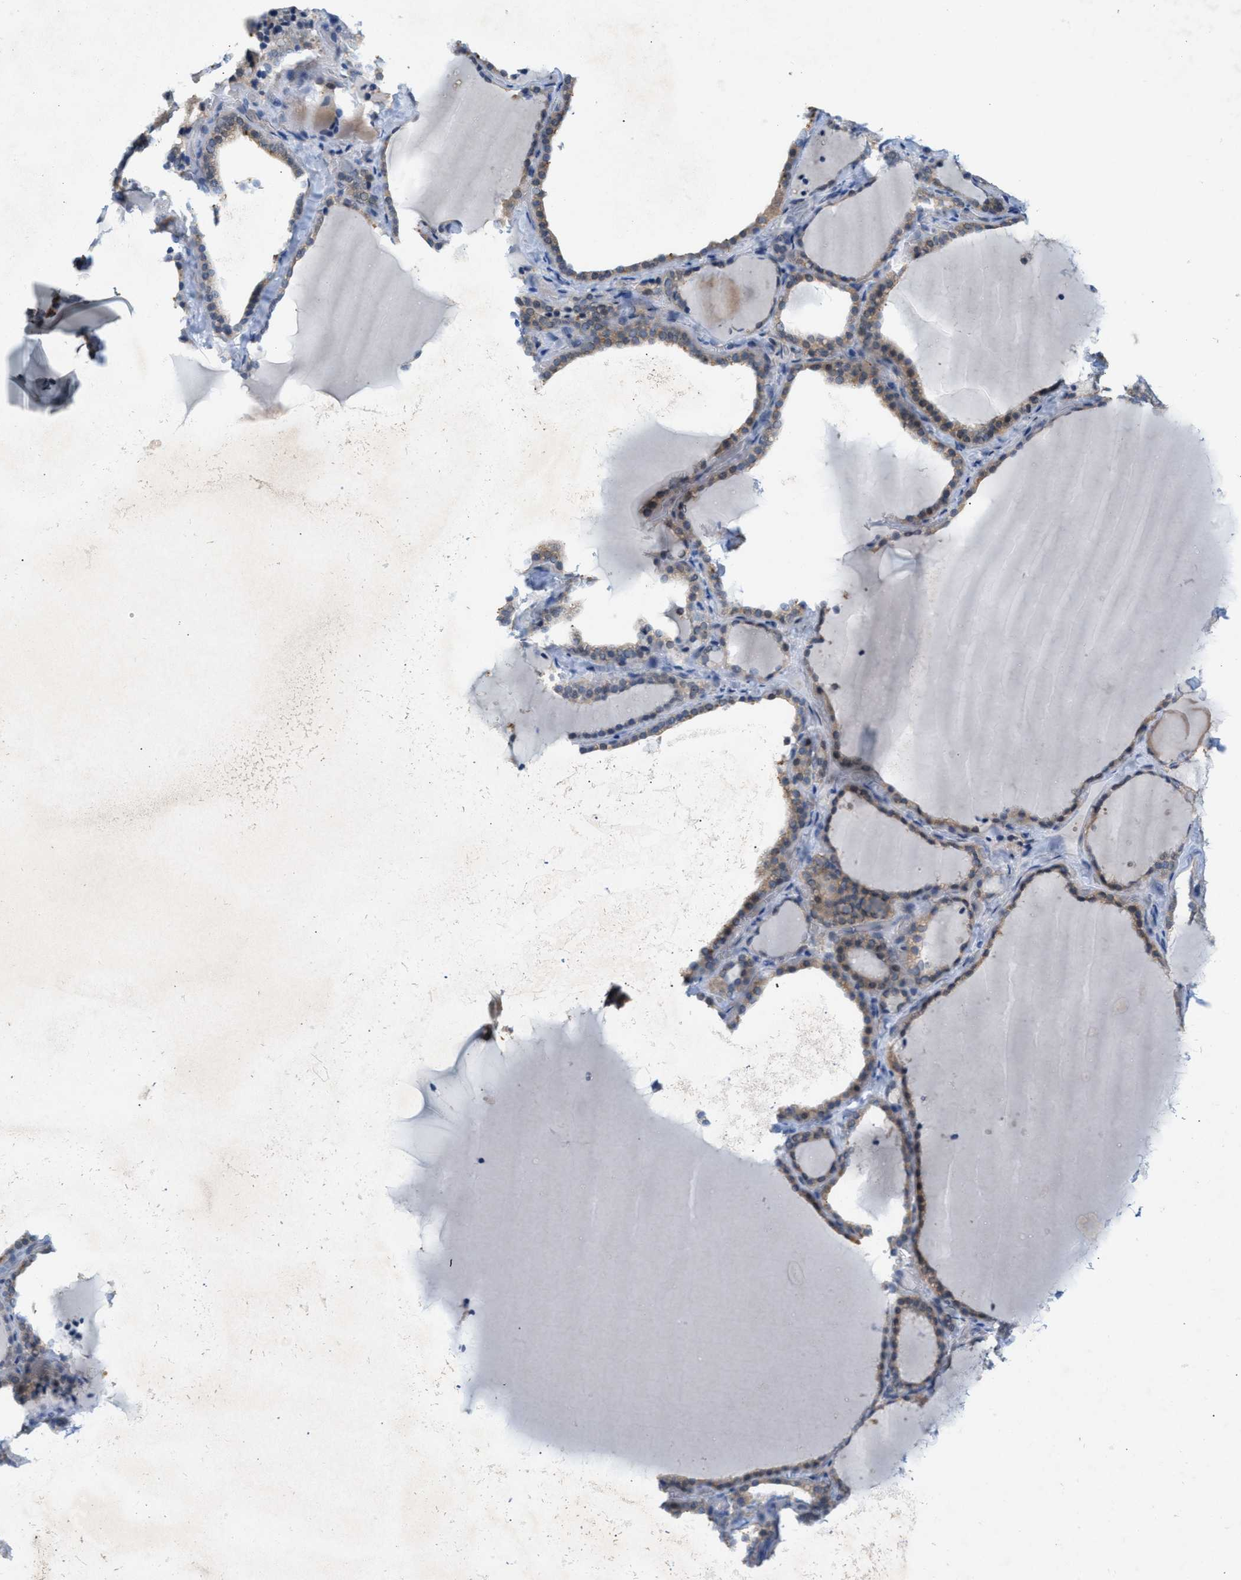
{"staining": {"intensity": "weak", "quantity": "25%-75%", "location": "cytoplasmic/membranous"}, "tissue": "thyroid gland", "cell_type": "Glandular cells", "image_type": "normal", "snomed": [{"axis": "morphology", "description": "Normal tissue, NOS"}, {"axis": "topography", "description": "Thyroid gland"}], "caption": "Protein expression analysis of unremarkable thyroid gland reveals weak cytoplasmic/membranous expression in about 25%-75% of glandular cells.", "gene": "WIPI2", "patient": {"sex": "female", "age": 22}}